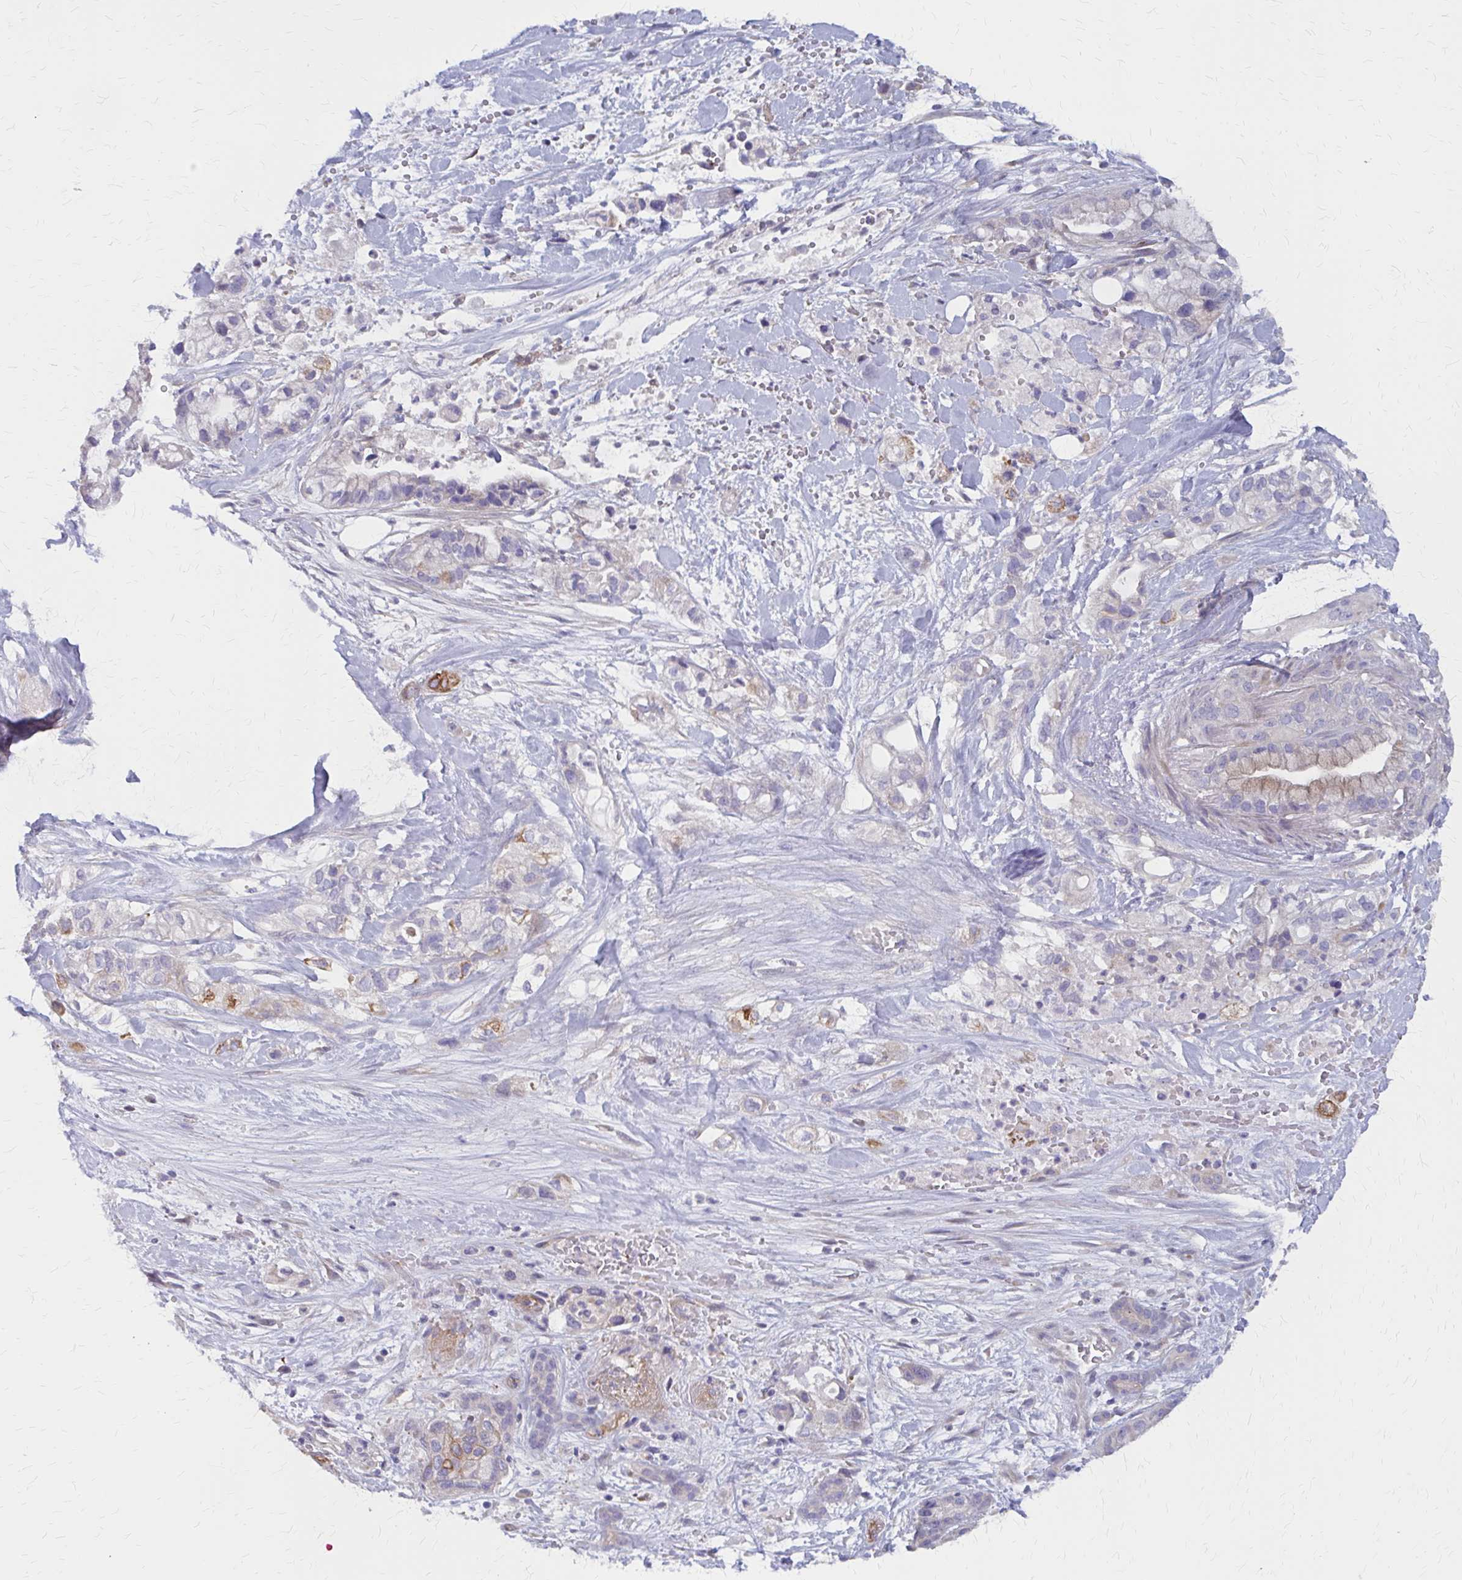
{"staining": {"intensity": "moderate", "quantity": "<25%", "location": "cytoplasmic/membranous"}, "tissue": "pancreatic cancer", "cell_type": "Tumor cells", "image_type": "cancer", "snomed": [{"axis": "morphology", "description": "Adenocarcinoma, NOS"}, {"axis": "topography", "description": "Pancreas"}], "caption": "Tumor cells show low levels of moderate cytoplasmic/membranous expression in approximately <25% of cells in pancreatic cancer (adenocarcinoma).", "gene": "GLYATL2", "patient": {"sex": "male", "age": 44}}